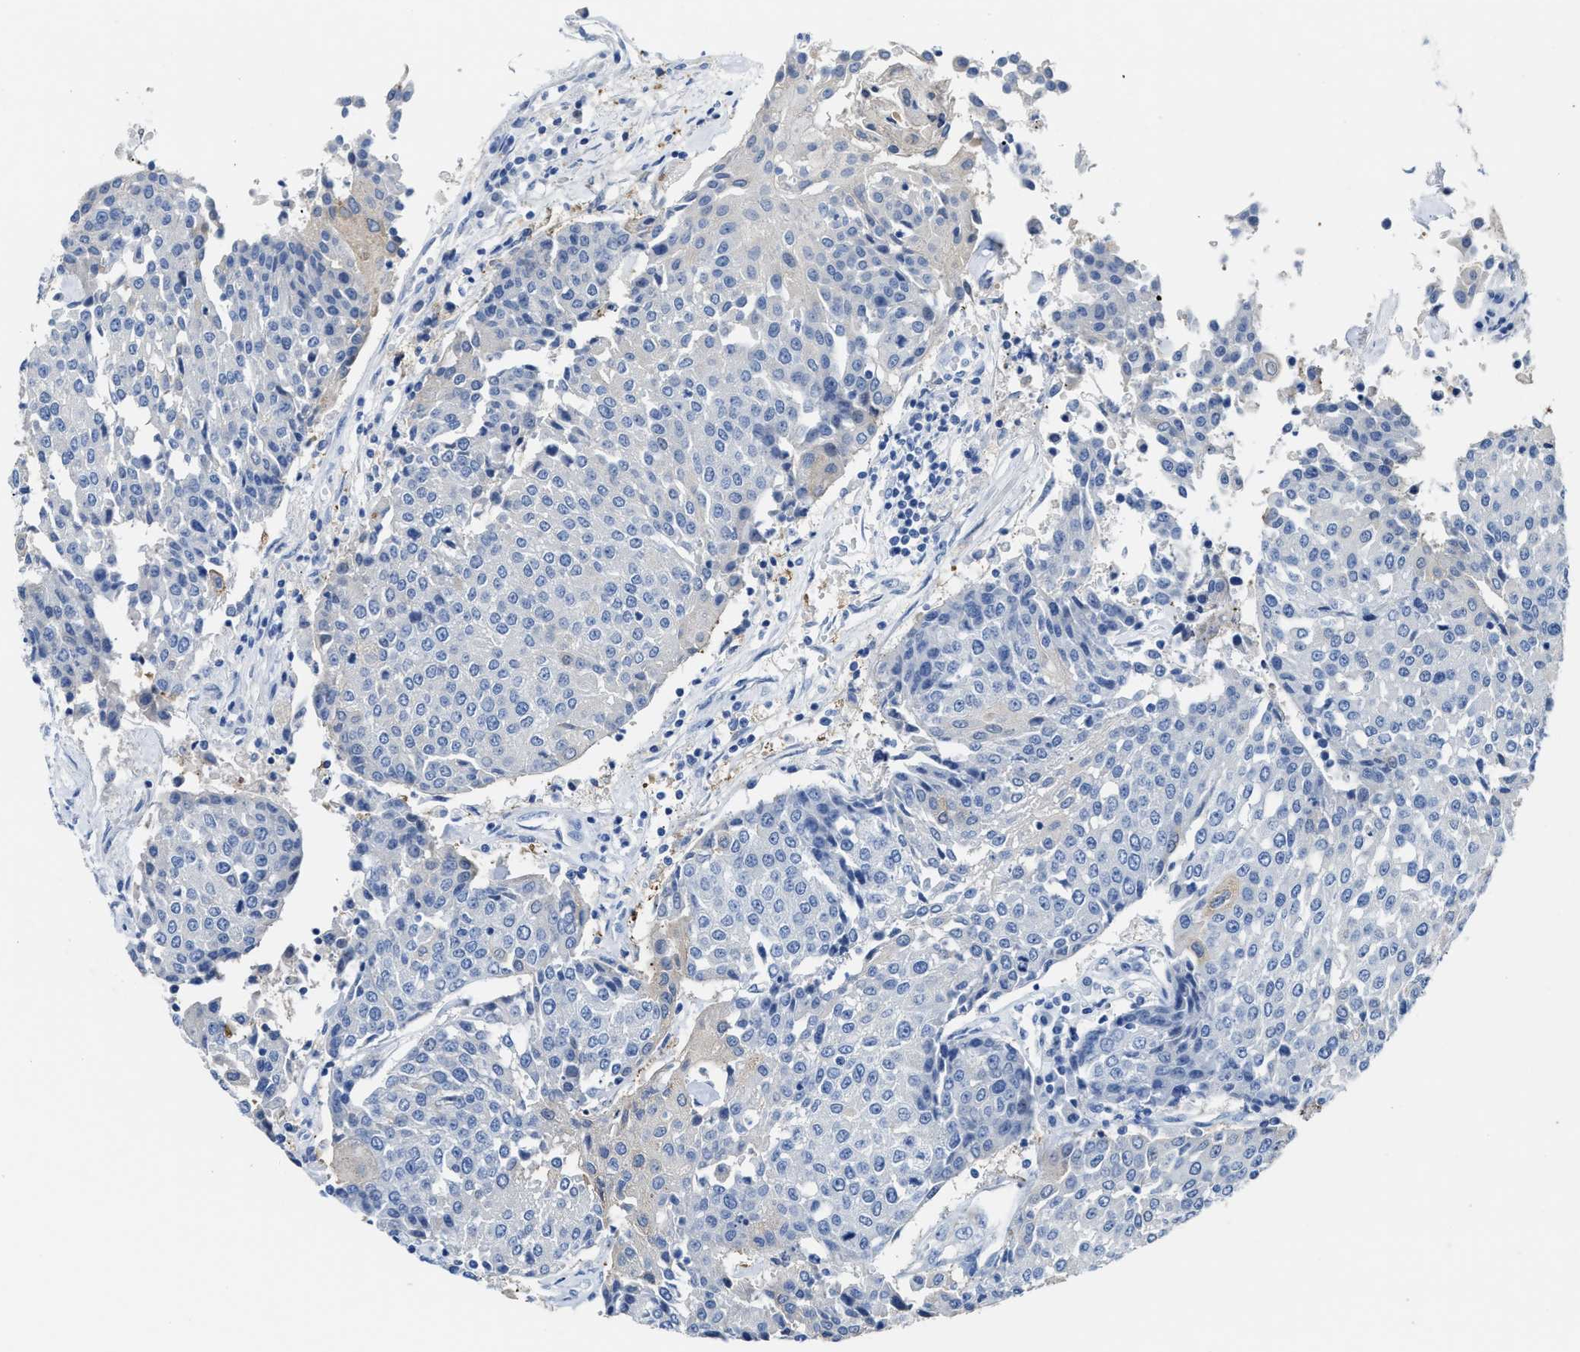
{"staining": {"intensity": "negative", "quantity": "none", "location": "none"}, "tissue": "urothelial cancer", "cell_type": "Tumor cells", "image_type": "cancer", "snomed": [{"axis": "morphology", "description": "Urothelial carcinoma, High grade"}, {"axis": "topography", "description": "Urinary bladder"}], "caption": "This is a histopathology image of IHC staining of urothelial cancer, which shows no expression in tumor cells.", "gene": "ASS1", "patient": {"sex": "female", "age": 85}}